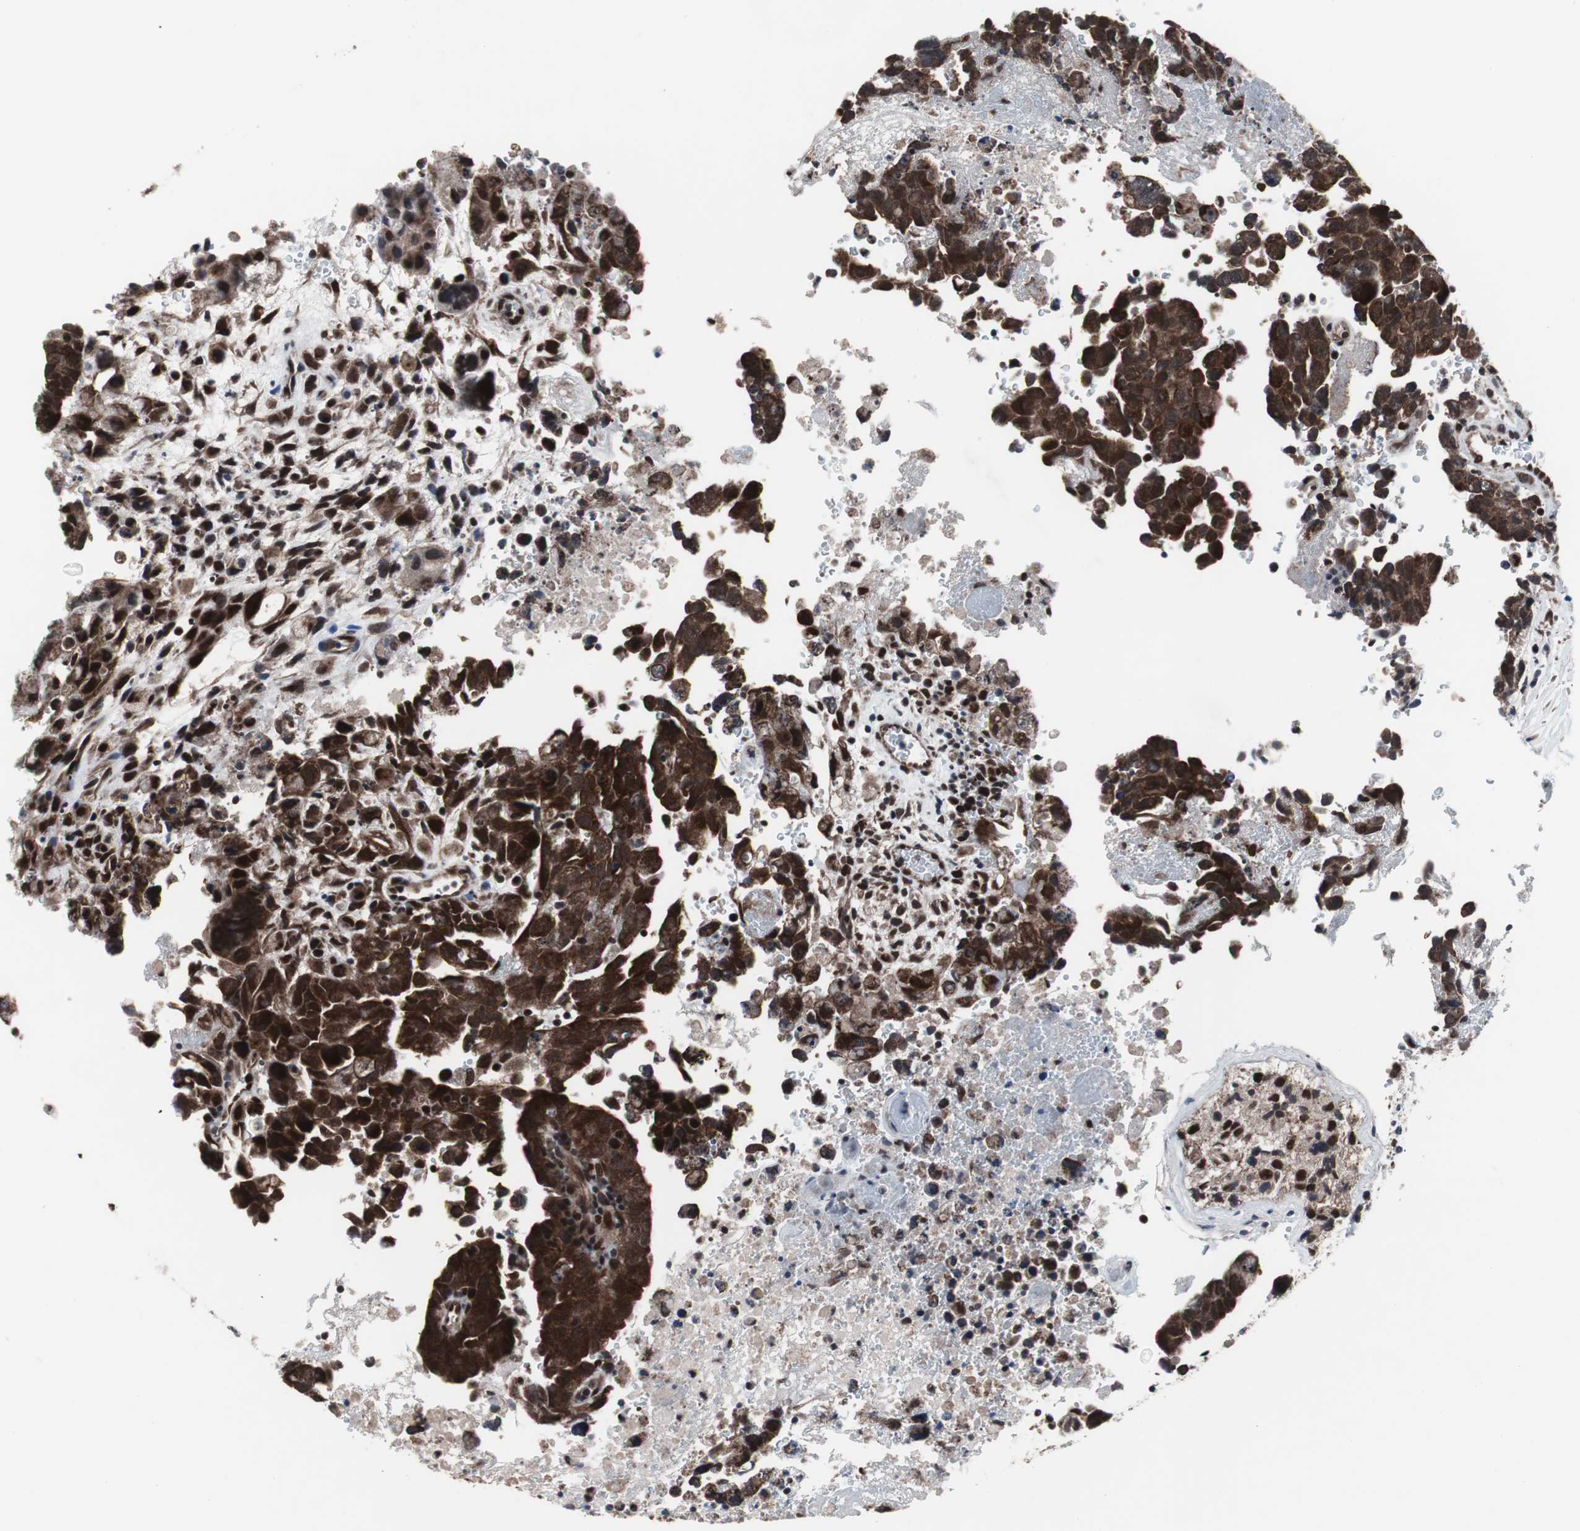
{"staining": {"intensity": "strong", "quantity": ">75%", "location": "cytoplasmic/membranous,nuclear"}, "tissue": "testis cancer", "cell_type": "Tumor cells", "image_type": "cancer", "snomed": [{"axis": "morphology", "description": "Carcinoma, Embryonal, NOS"}, {"axis": "topography", "description": "Testis"}], "caption": "This is a micrograph of immunohistochemistry staining of embryonal carcinoma (testis), which shows strong staining in the cytoplasmic/membranous and nuclear of tumor cells.", "gene": "GTF2F2", "patient": {"sex": "male", "age": 28}}